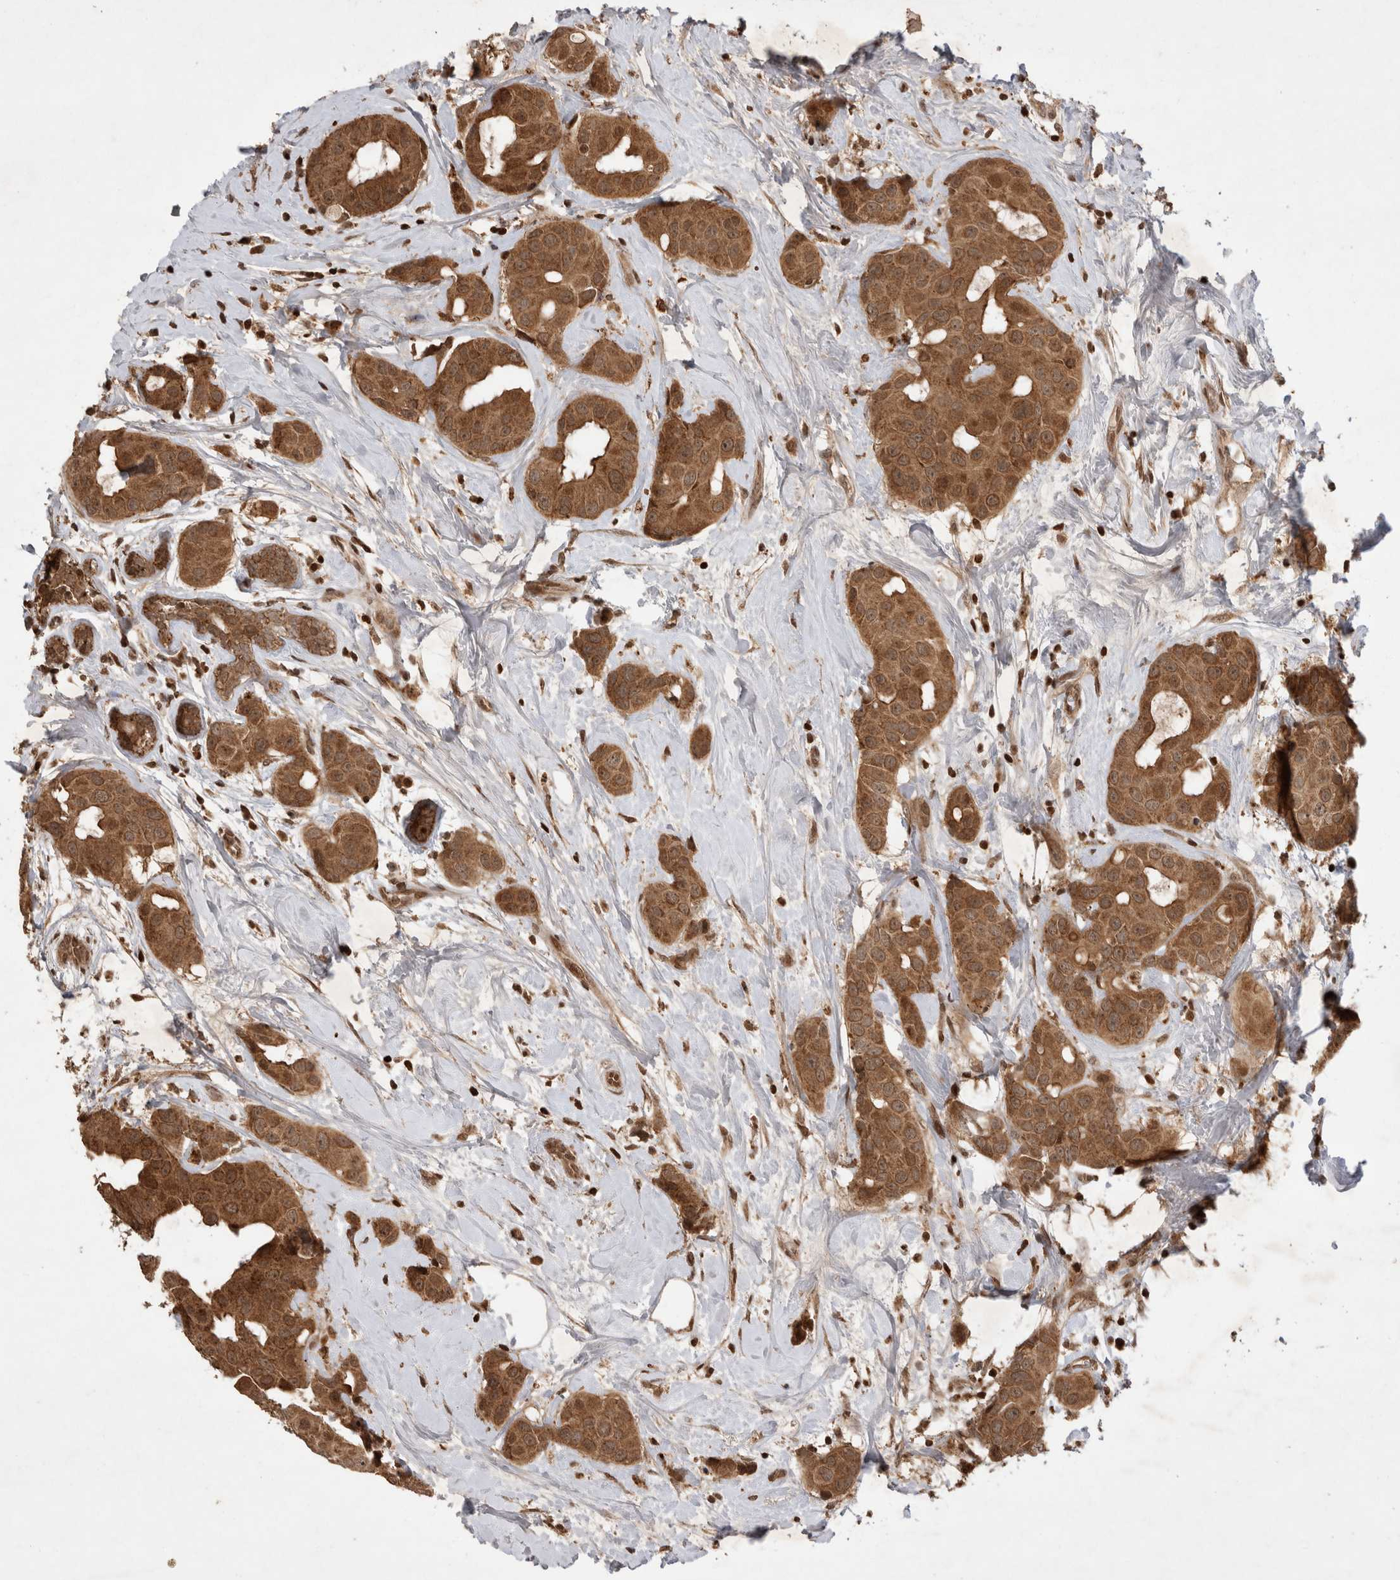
{"staining": {"intensity": "strong", "quantity": ">75%", "location": "cytoplasmic/membranous"}, "tissue": "breast cancer", "cell_type": "Tumor cells", "image_type": "cancer", "snomed": [{"axis": "morphology", "description": "Normal tissue, NOS"}, {"axis": "morphology", "description": "Duct carcinoma"}, {"axis": "topography", "description": "Breast"}], "caption": "Breast cancer stained with immunohistochemistry demonstrates strong cytoplasmic/membranous positivity in about >75% of tumor cells. The protein is shown in brown color, while the nuclei are stained blue.", "gene": "FAM221A", "patient": {"sex": "female", "age": 39}}